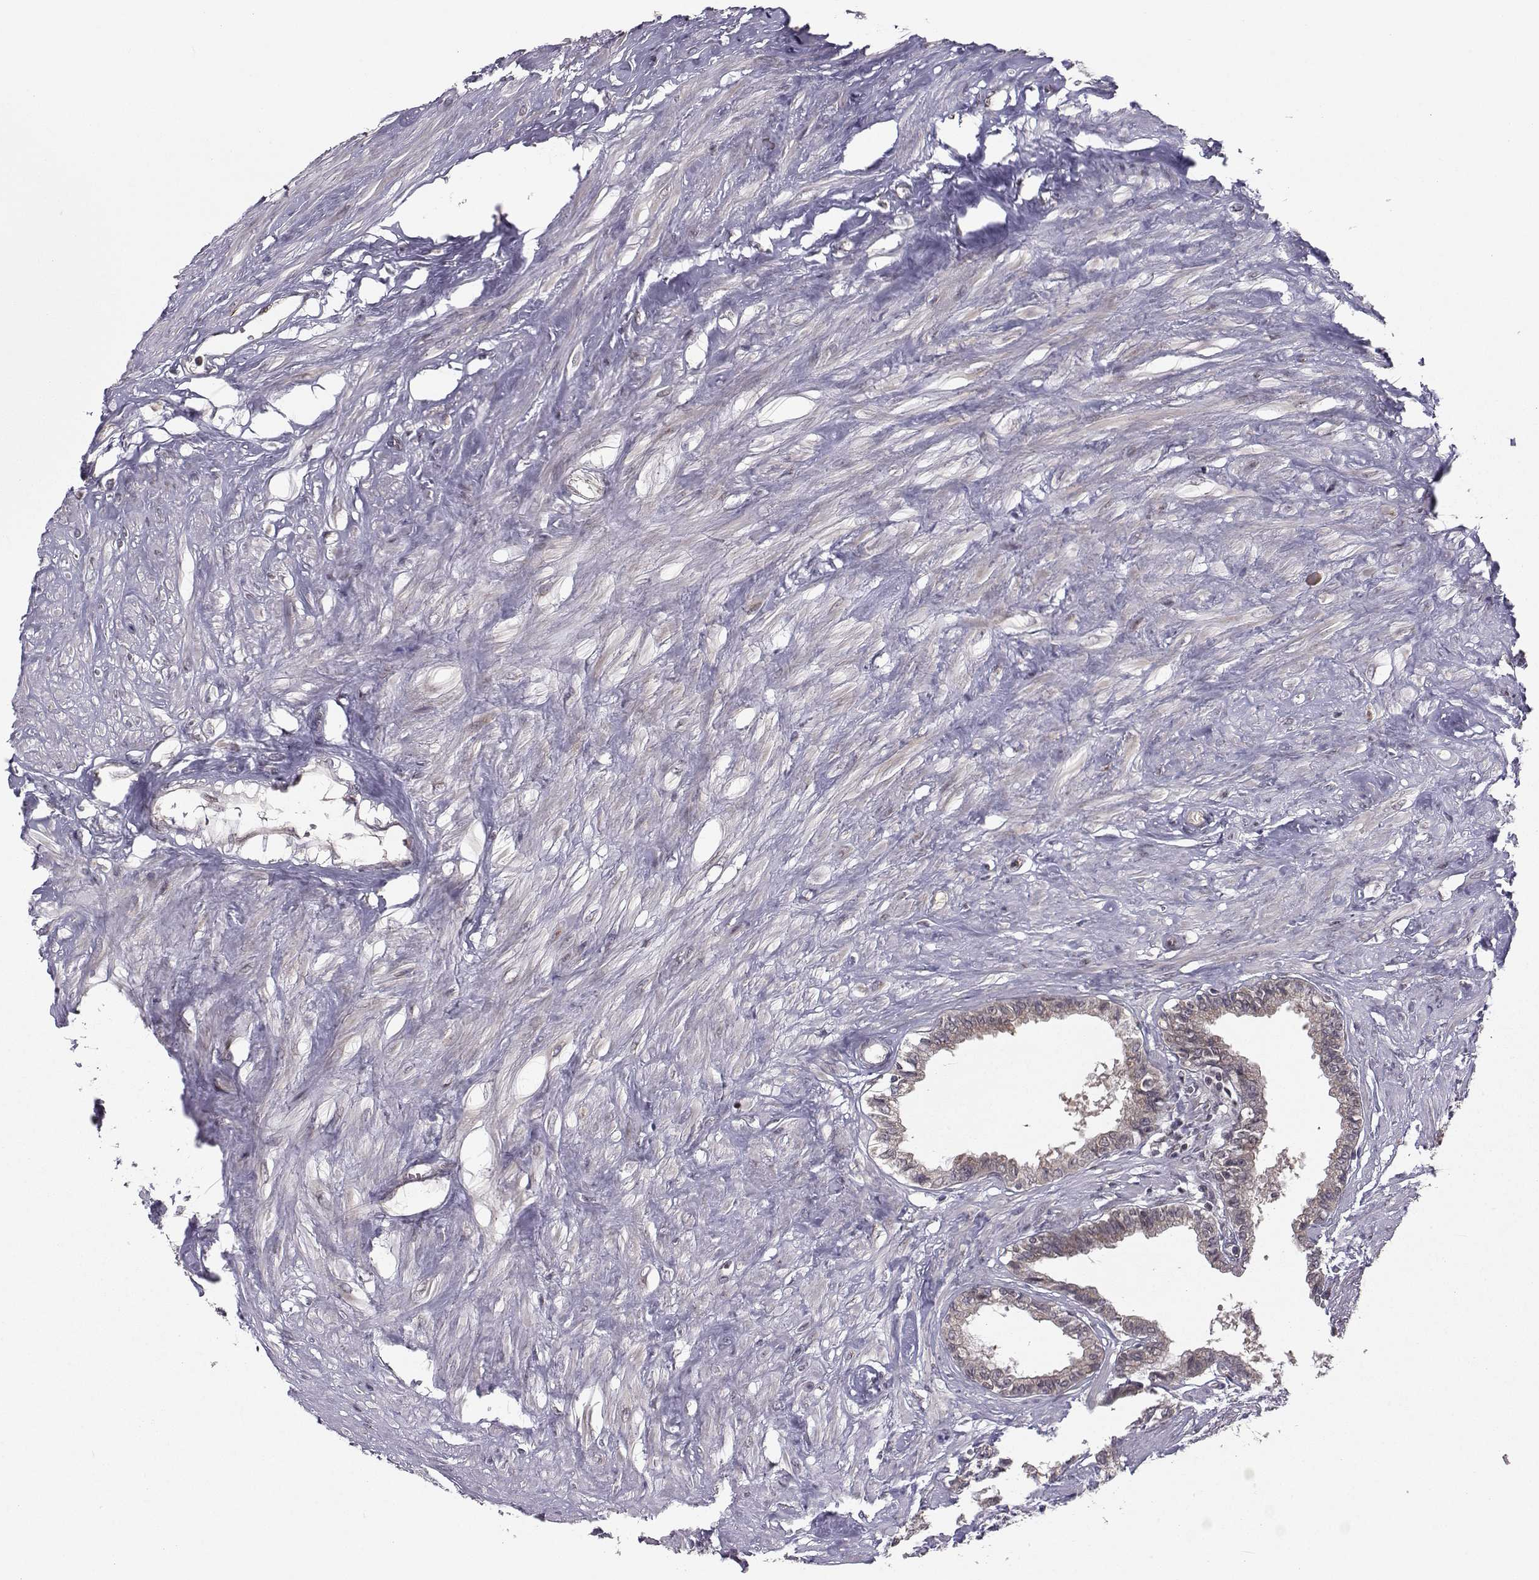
{"staining": {"intensity": "moderate", "quantity": ">75%", "location": "nuclear"}, "tissue": "seminal vesicle", "cell_type": "Glandular cells", "image_type": "normal", "snomed": [{"axis": "morphology", "description": "Normal tissue, NOS"}, {"axis": "morphology", "description": "Urothelial carcinoma, NOS"}, {"axis": "topography", "description": "Urinary bladder"}, {"axis": "topography", "description": "Seminal veicle"}], "caption": "High-power microscopy captured an immunohistochemistry (IHC) photomicrograph of normal seminal vesicle, revealing moderate nuclear expression in approximately >75% of glandular cells.", "gene": "PKN2", "patient": {"sex": "male", "age": 76}}